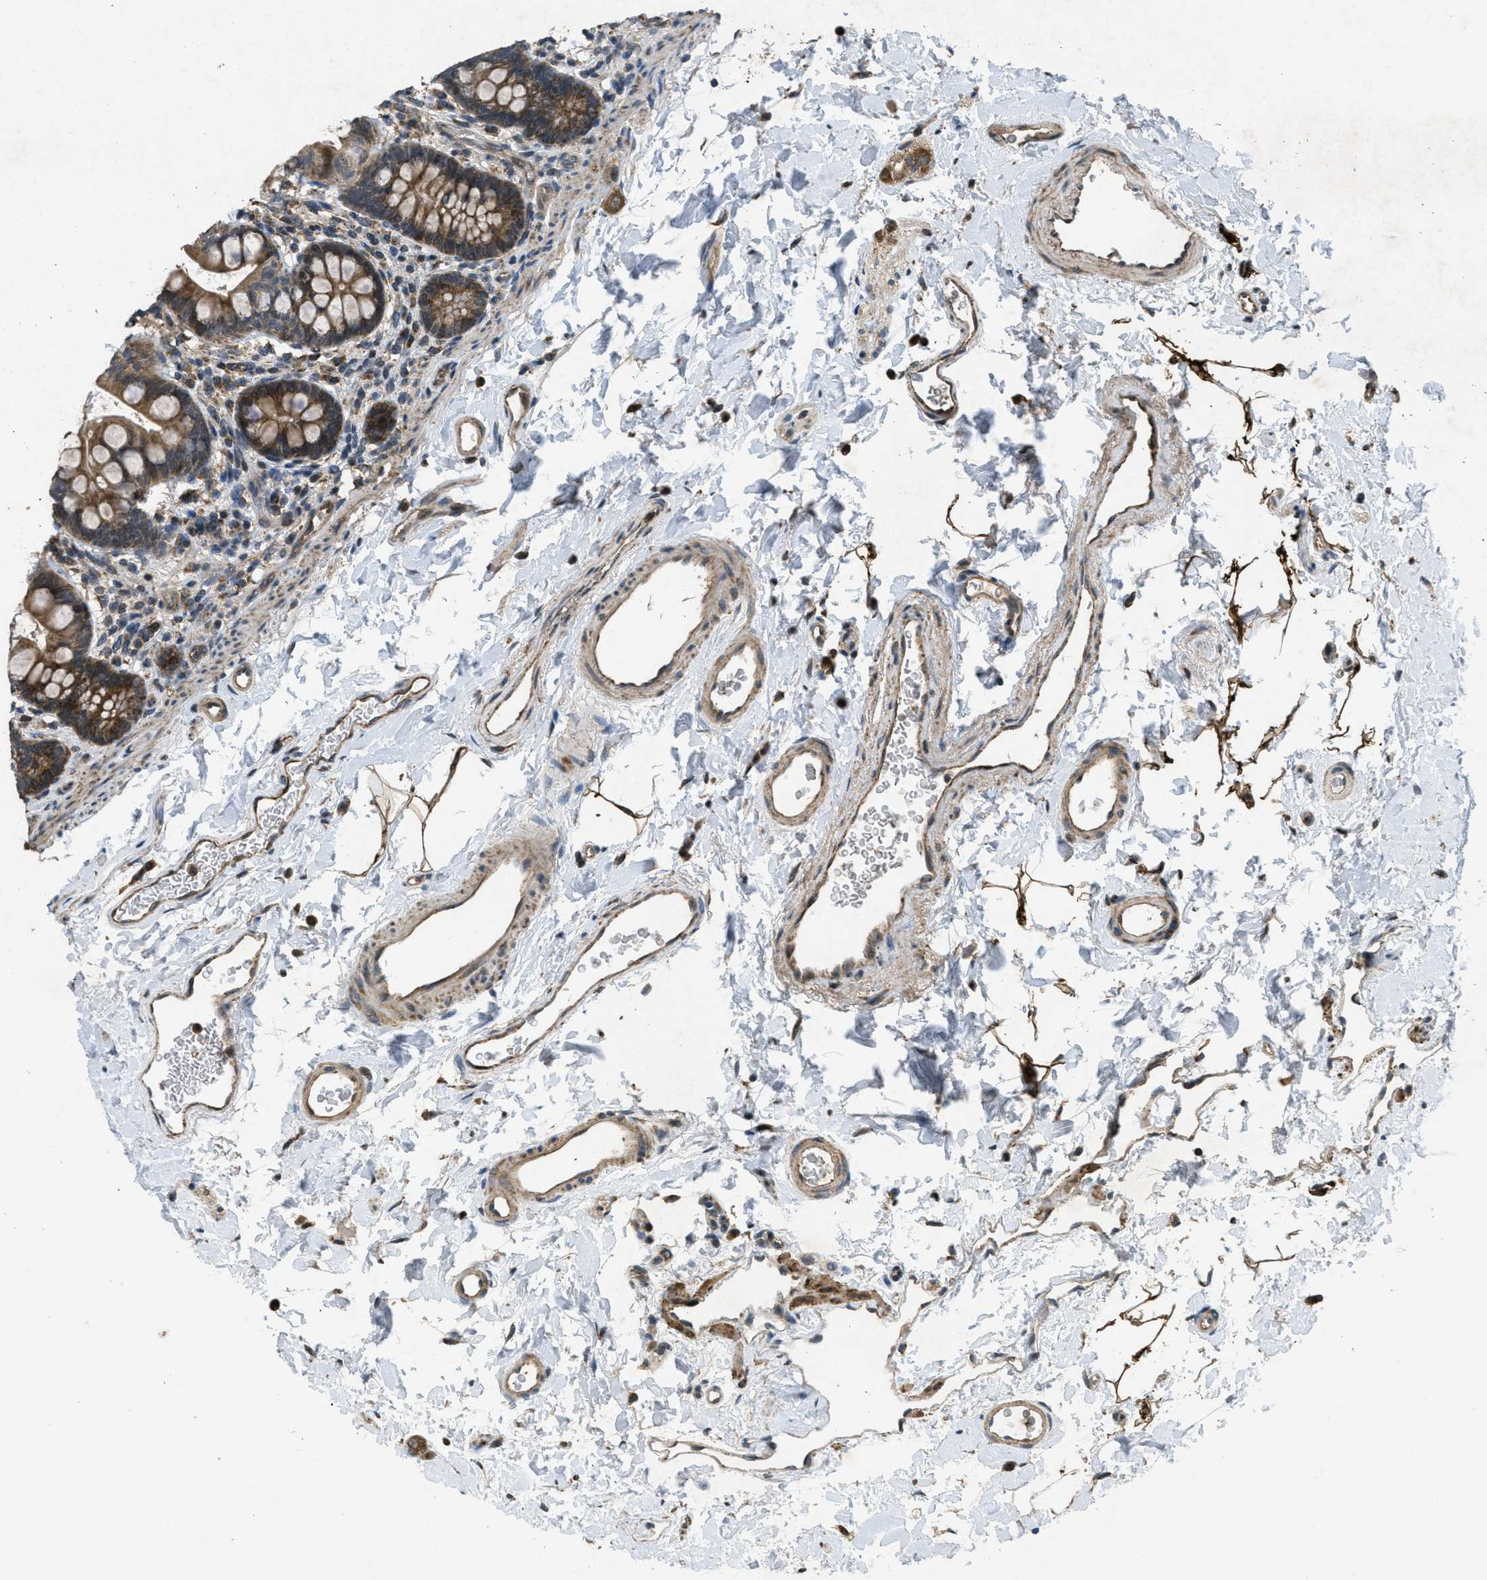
{"staining": {"intensity": "moderate", "quantity": ">75%", "location": "cytoplasmic/membranous"}, "tissue": "small intestine", "cell_type": "Glandular cells", "image_type": "normal", "snomed": [{"axis": "morphology", "description": "Normal tissue, NOS"}, {"axis": "topography", "description": "Small intestine"}], "caption": "Immunohistochemical staining of benign human small intestine displays medium levels of moderate cytoplasmic/membranous staining in approximately >75% of glandular cells.", "gene": "PPP1R15A", "patient": {"sex": "female", "age": 58}}